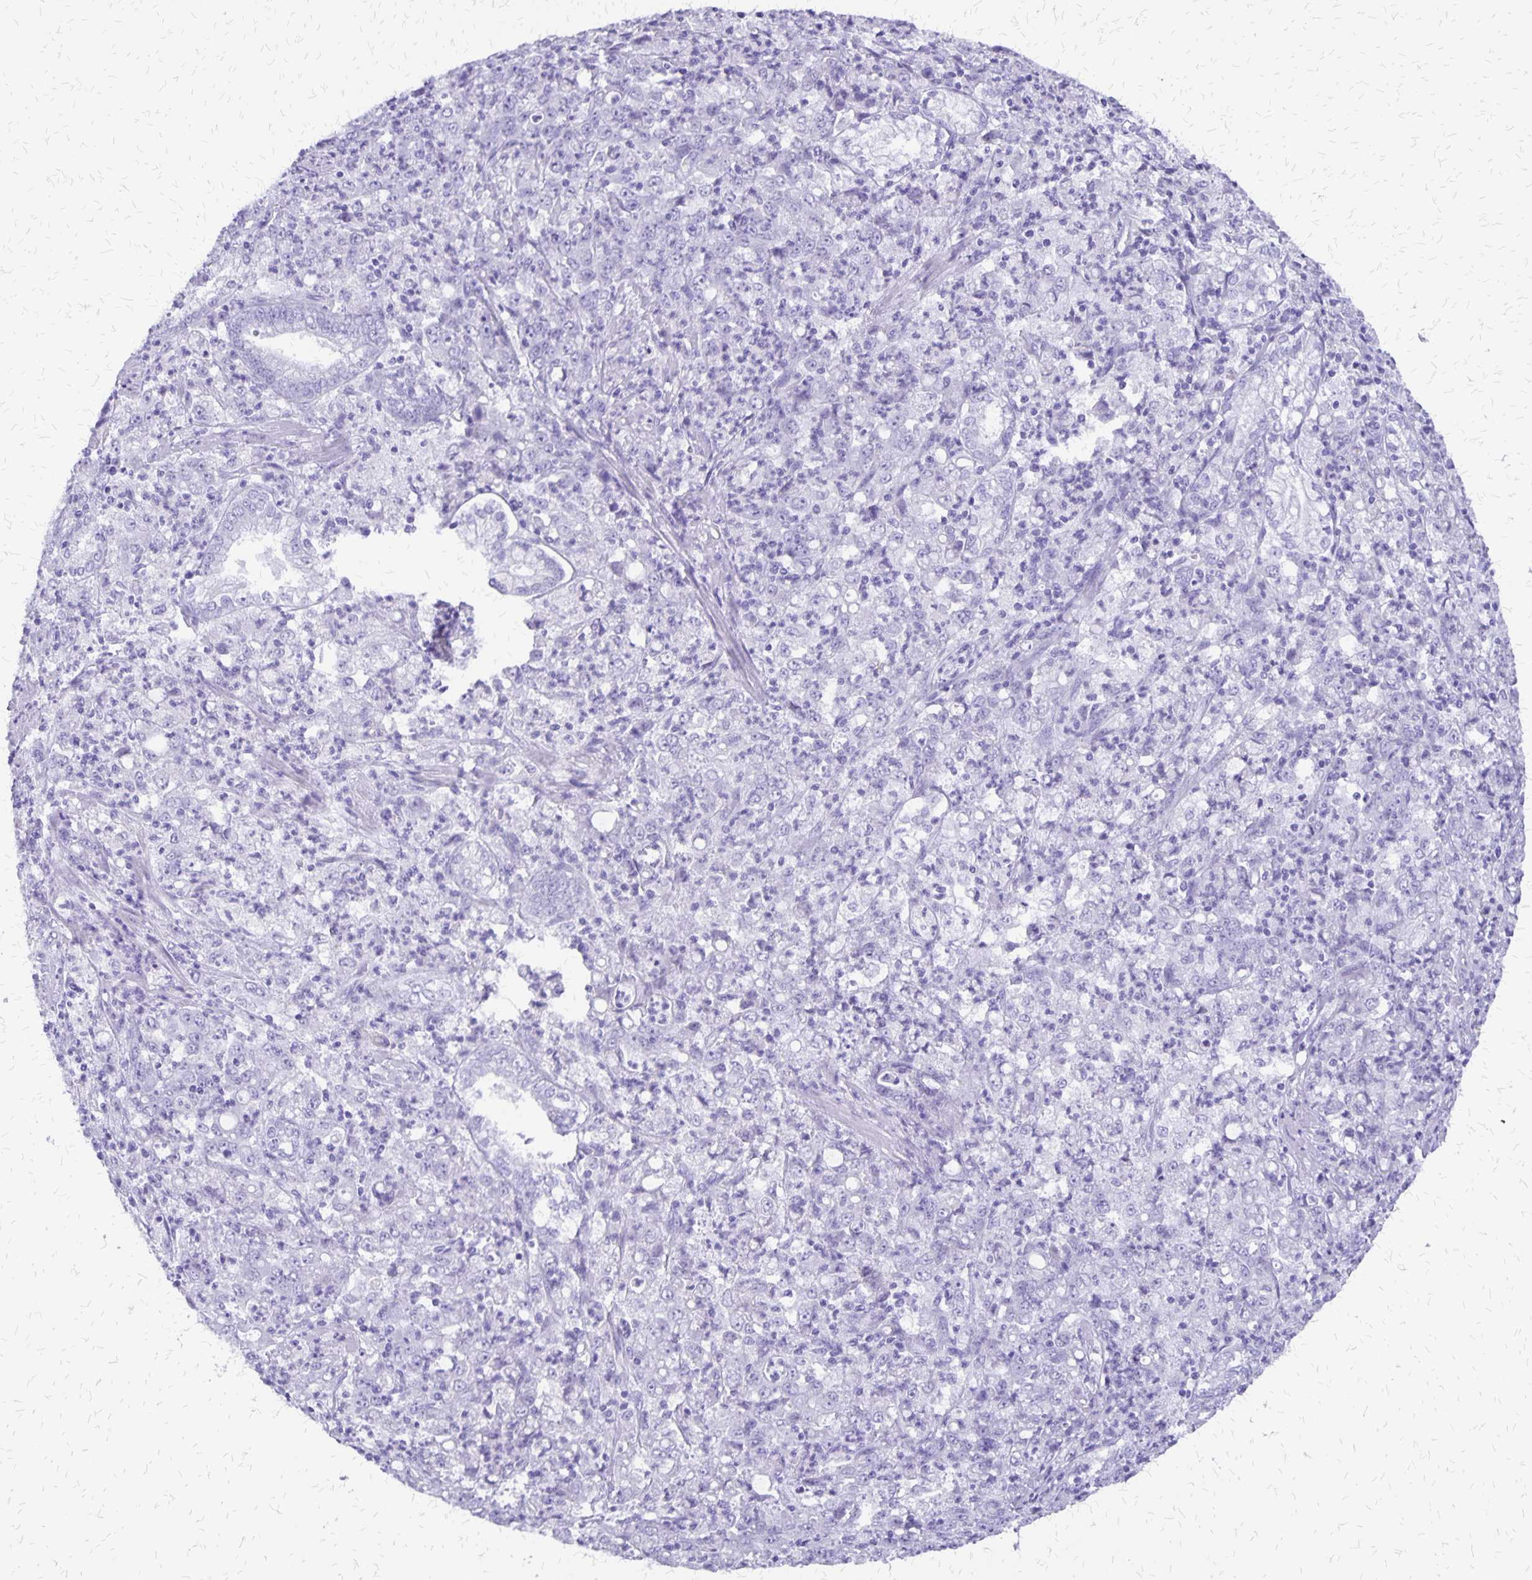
{"staining": {"intensity": "negative", "quantity": "none", "location": "none"}, "tissue": "stomach cancer", "cell_type": "Tumor cells", "image_type": "cancer", "snomed": [{"axis": "morphology", "description": "Adenocarcinoma, NOS"}, {"axis": "topography", "description": "Stomach, lower"}], "caption": "Histopathology image shows no protein staining in tumor cells of adenocarcinoma (stomach) tissue.", "gene": "SLC13A2", "patient": {"sex": "female", "age": 71}}